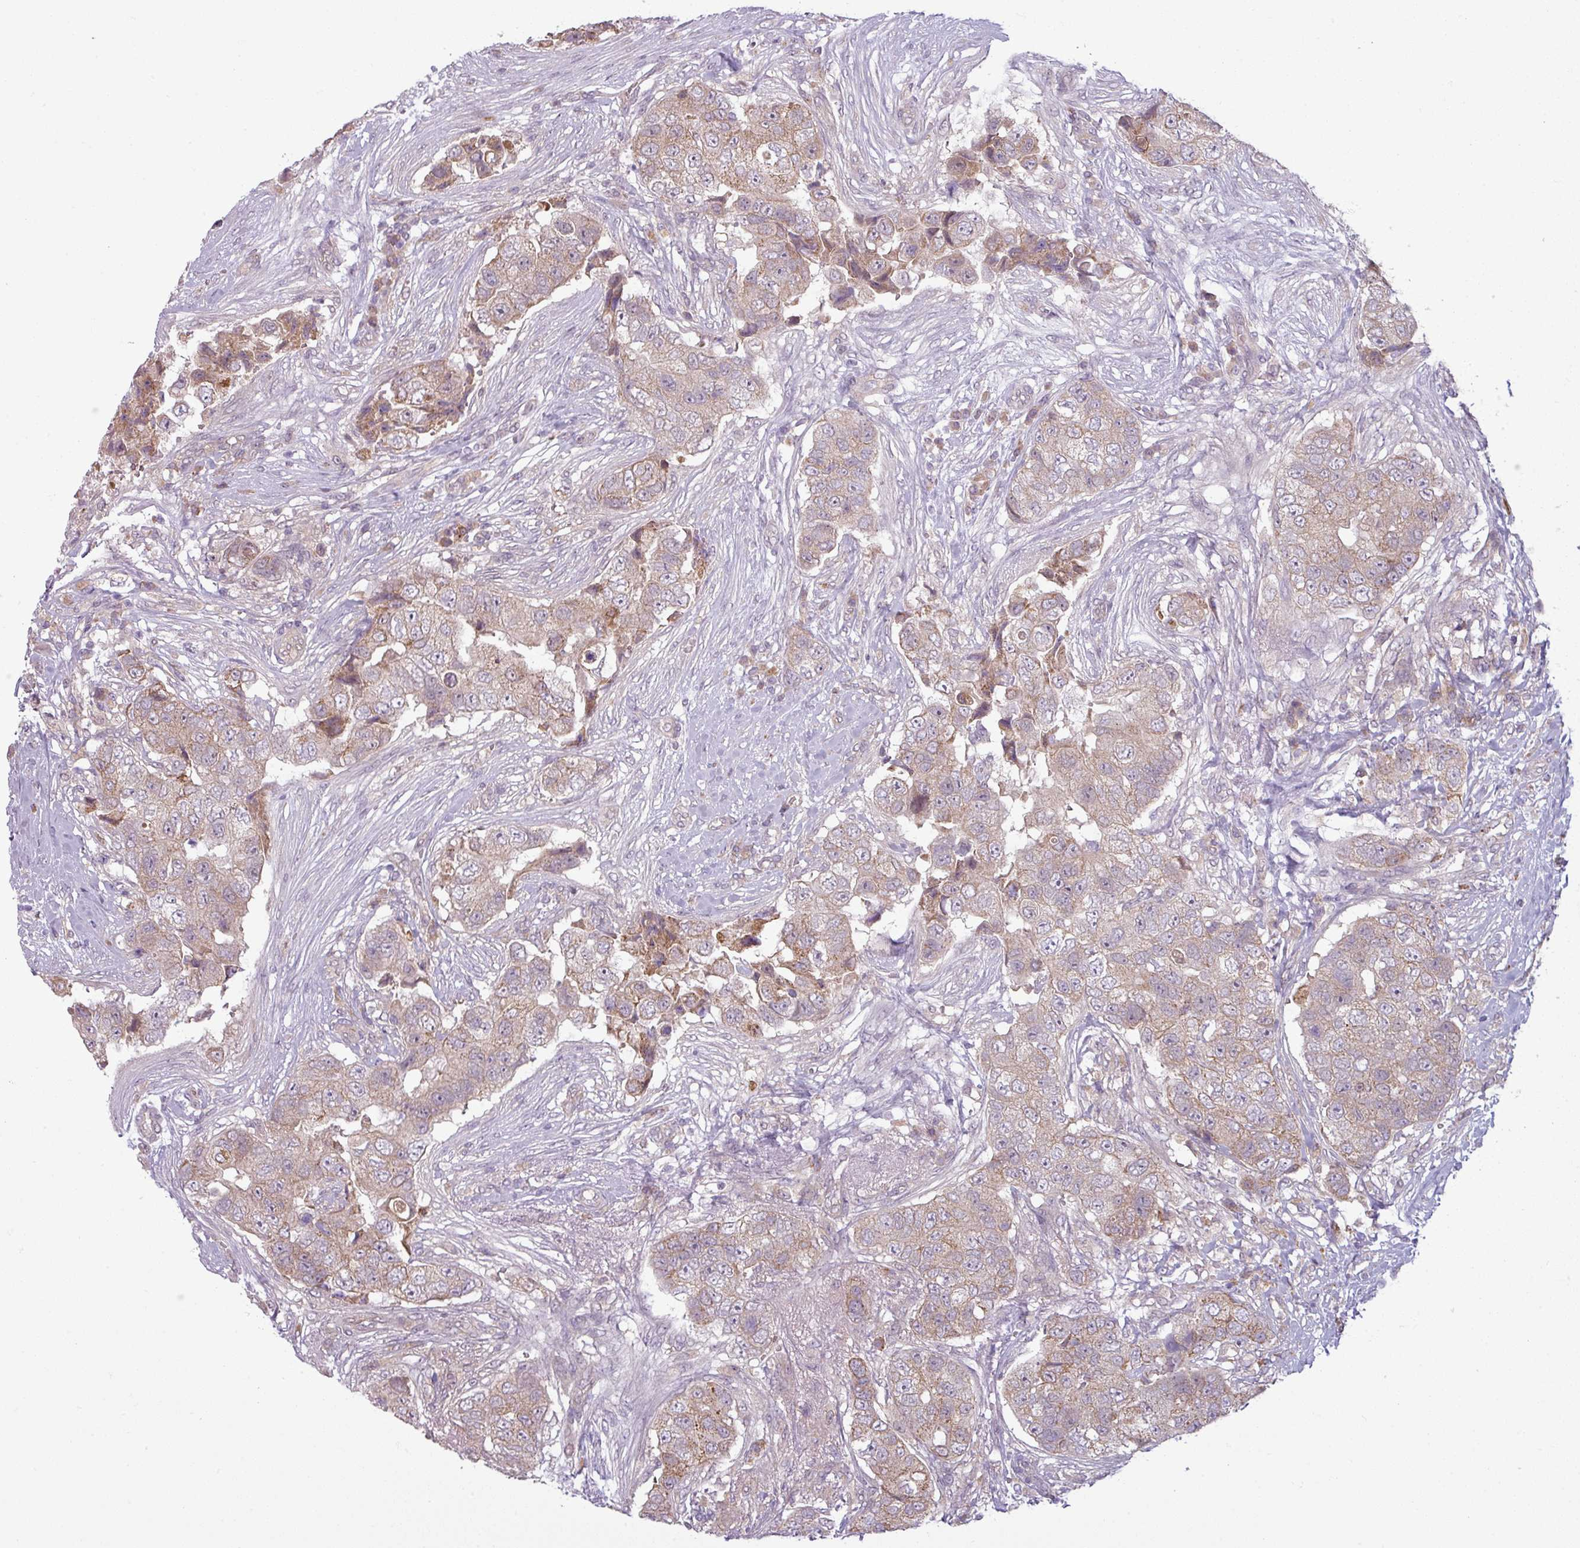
{"staining": {"intensity": "moderate", "quantity": ">75%", "location": "cytoplasmic/membranous"}, "tissue": "breast cancer", "cell_type": "Tumor cells", "image_type": "cancer", "snomed": [{"axis": "morphology", "description": "Normal tissue, NOS"}, {"axis": "morphology", "description": "Duct carcinoma"}, {"axis": "topography", "description": "Breast"}], "caption": "Breast infiltrating ductal carcinoma stained with IHC displays moderate cytoplasmic/membranous staining in about >75% of tumor cells.", "gene": "CCDC144A", "patient": {"sex": "female", "age": 62}}